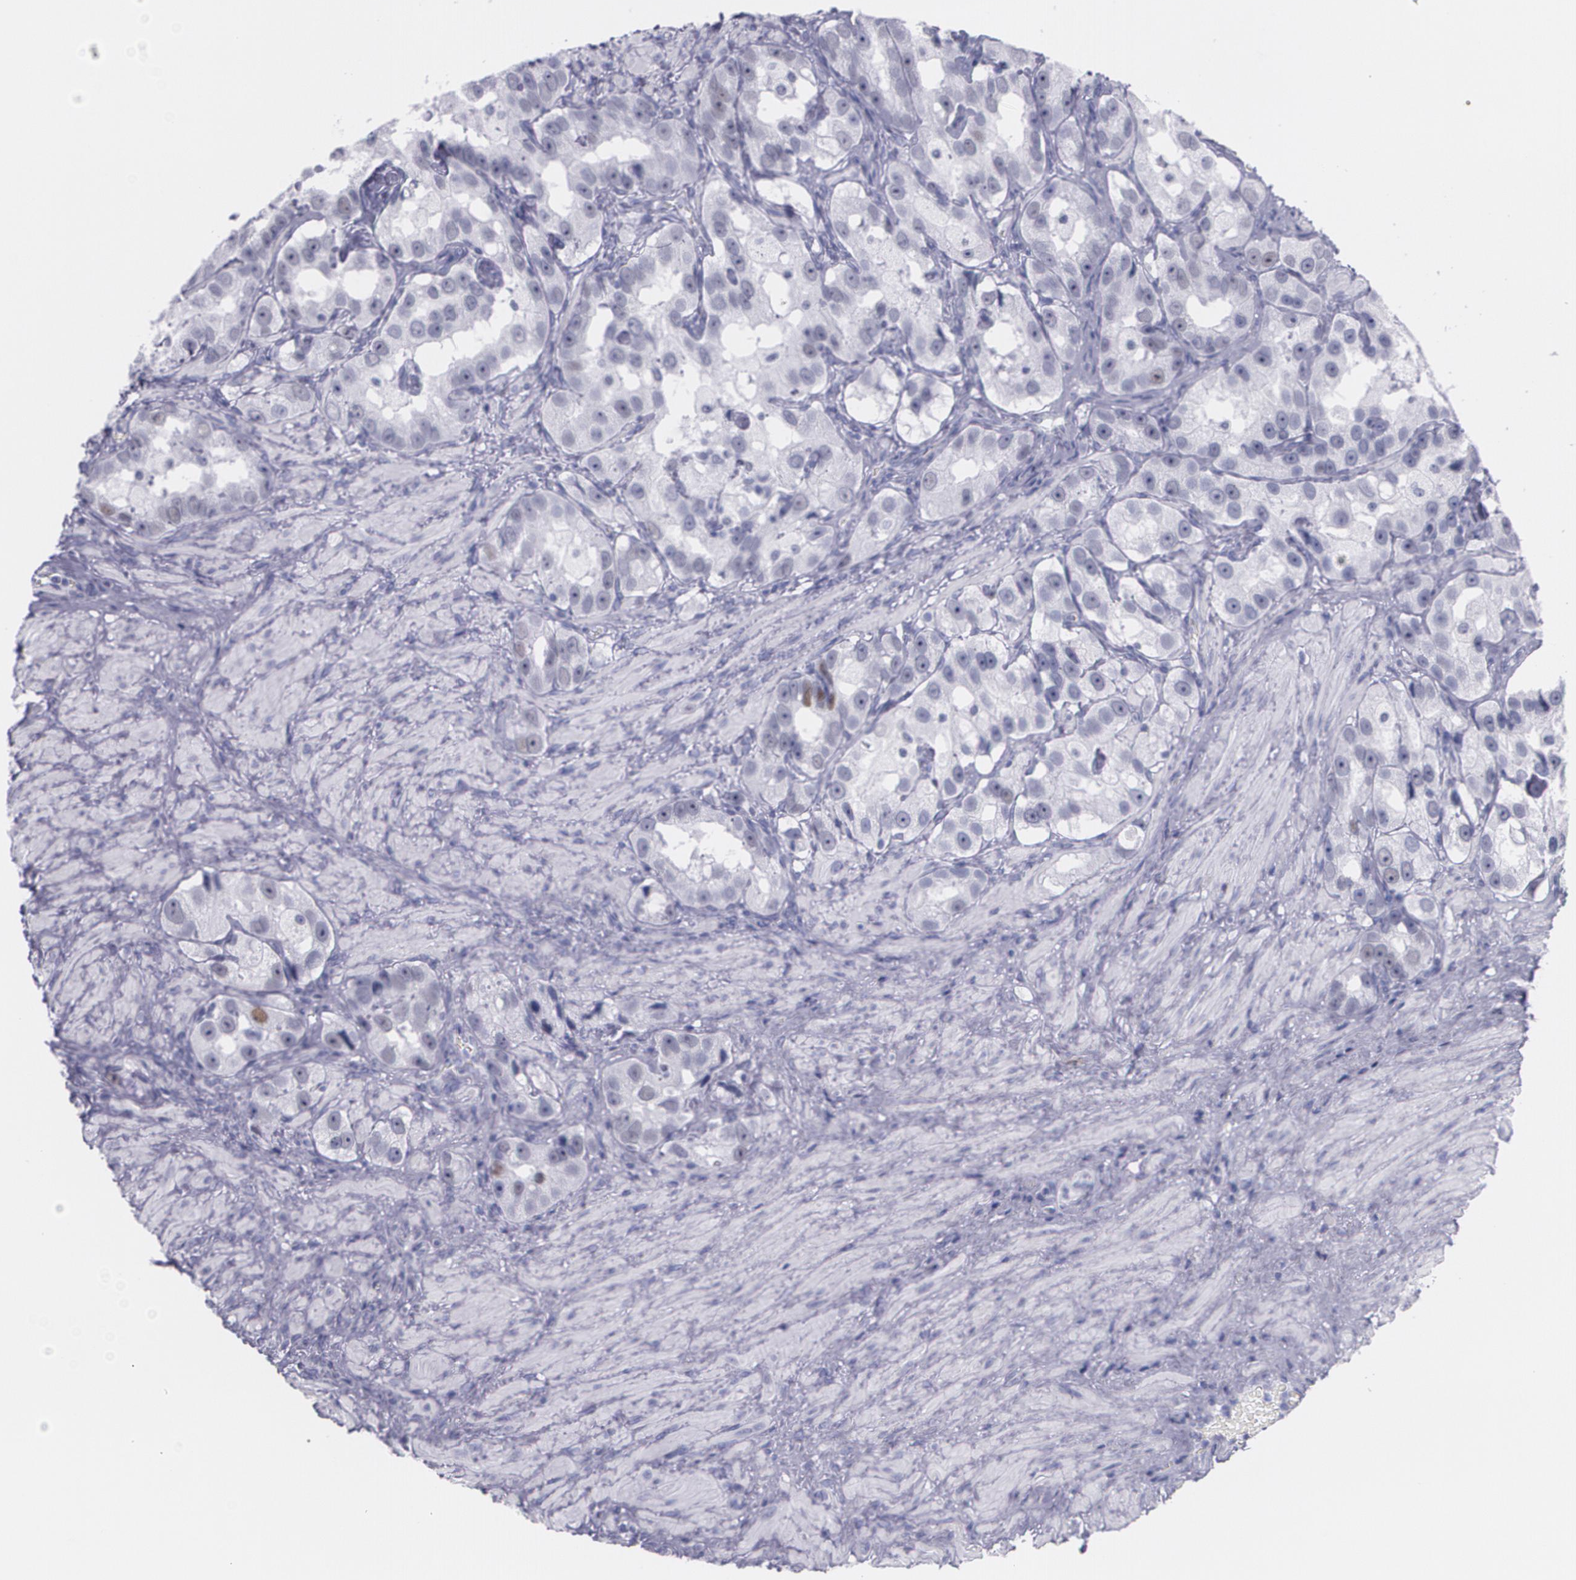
{"staining": {"intensity": "negative", "quantity": "none", "location": "none"}, "tissue": "prostate cancer", "cell_type": "Tumor cells", "image_type": "cancer", "snomed": [{"axis": "morphology", "description": "Adenocarcinoma, High grade"}, {"axis": "topography", "description": "Prostate"}], "caption": "Tumor cells show no significant protein positivity in prostate high-grade adenocarcinoma. (DAB immunohistochemistry (IHC) visualized using brightfield microscopy, high magnification).", "gene": "TP53", "patient": {"sex": "male", "age": 63}}